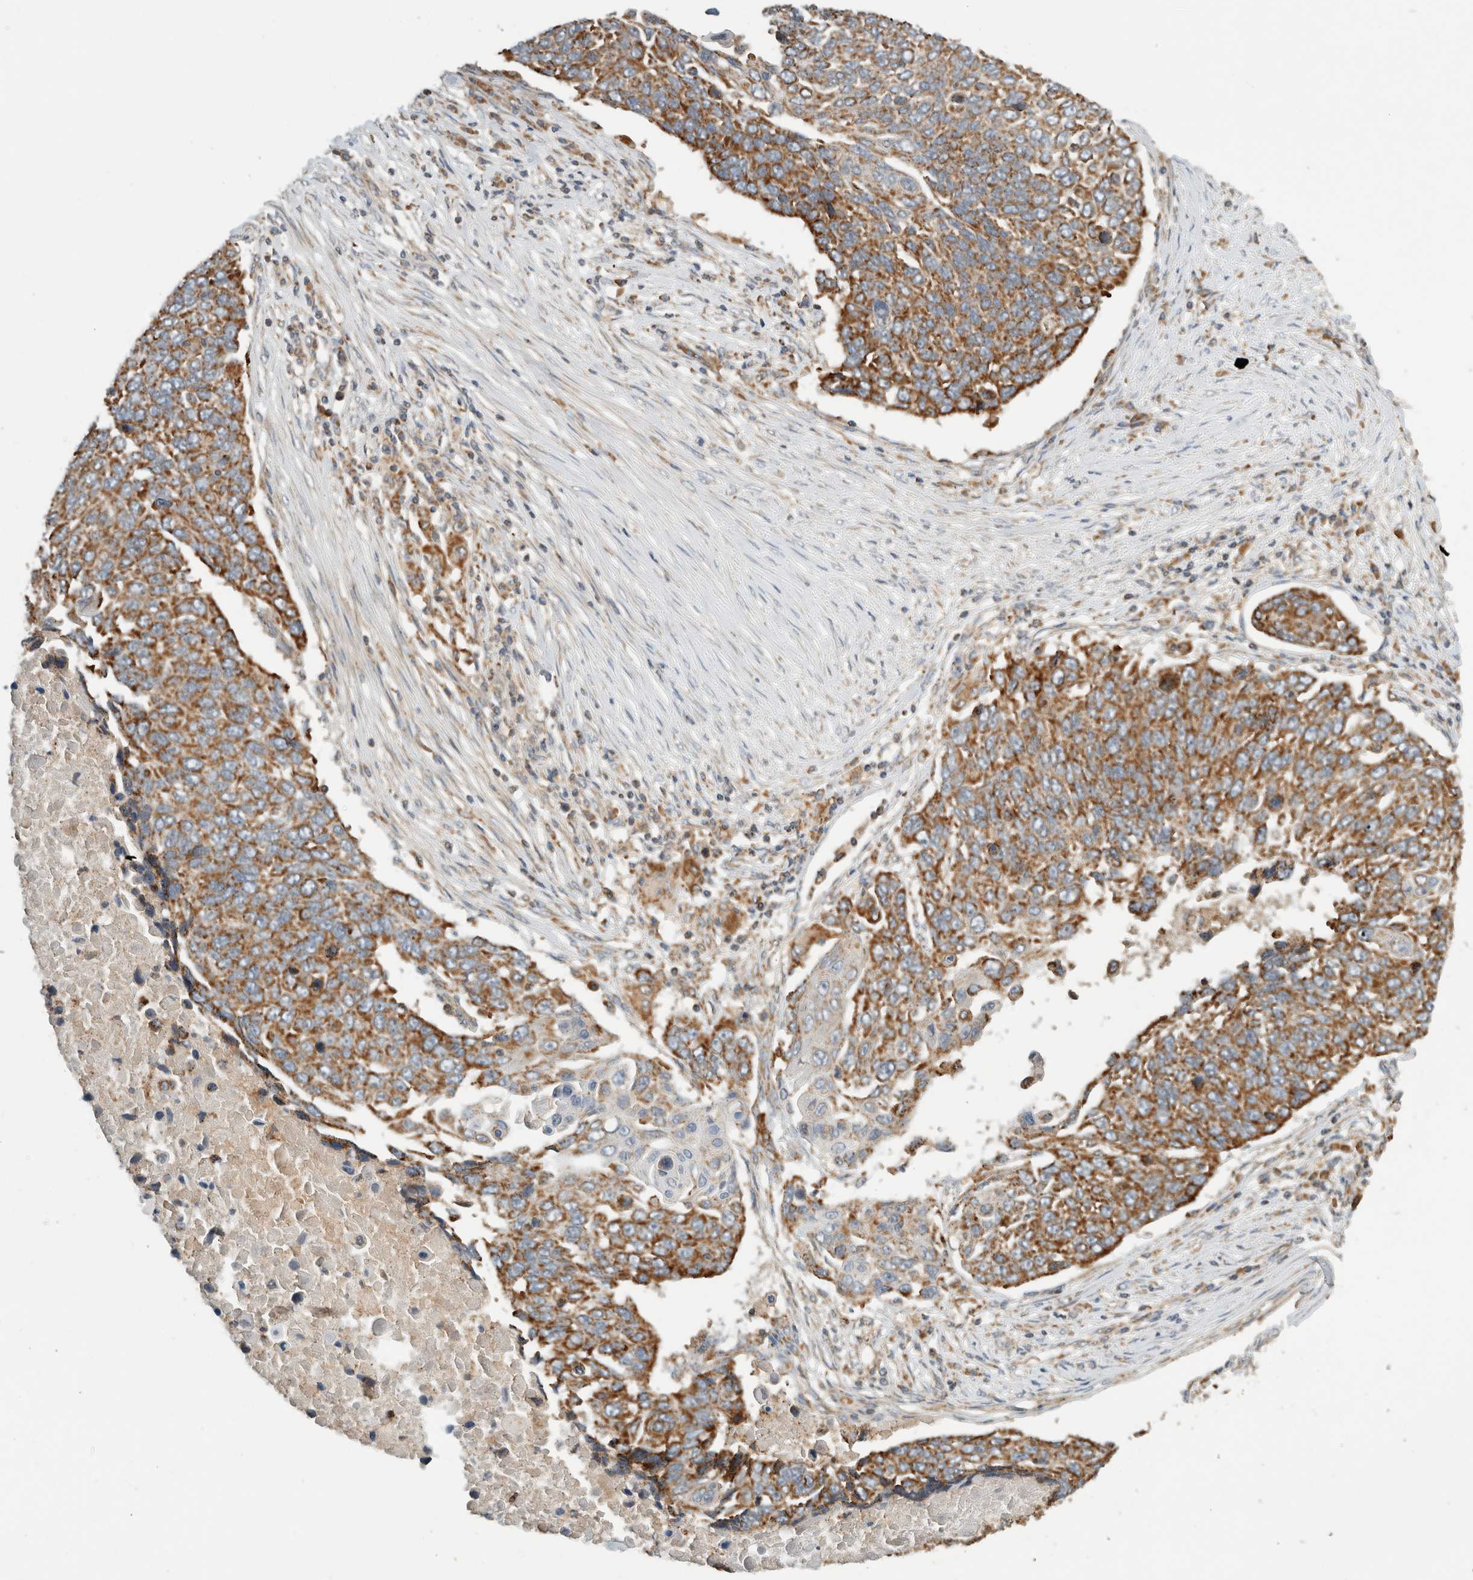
{"staining": {"intensity": "strong", "quantity": ">75%", "location": "cytoplasmic/membranous"}, "tissue": "lung cancer", "cell_type": "Tumor cells", "image_type": "cancer", "snomed": [{"axis": "morphology", "description": "Squamous cell carcinoma, NOS"}, {"axis": "topography", "description": "Lung"}], "caption": "Squamous cell carcinoma (lung) stained for a protein displays strong cytoplasmic/membranous positivity in tumor cells. Using DAB (3,3'-diaminobenzidine) (brown) and hematoxylin (blue) stains, captured at high magnification using brightfield microscopy.", "gene": "AMPD1", "patient": {"sex": "male", "age": 66}}